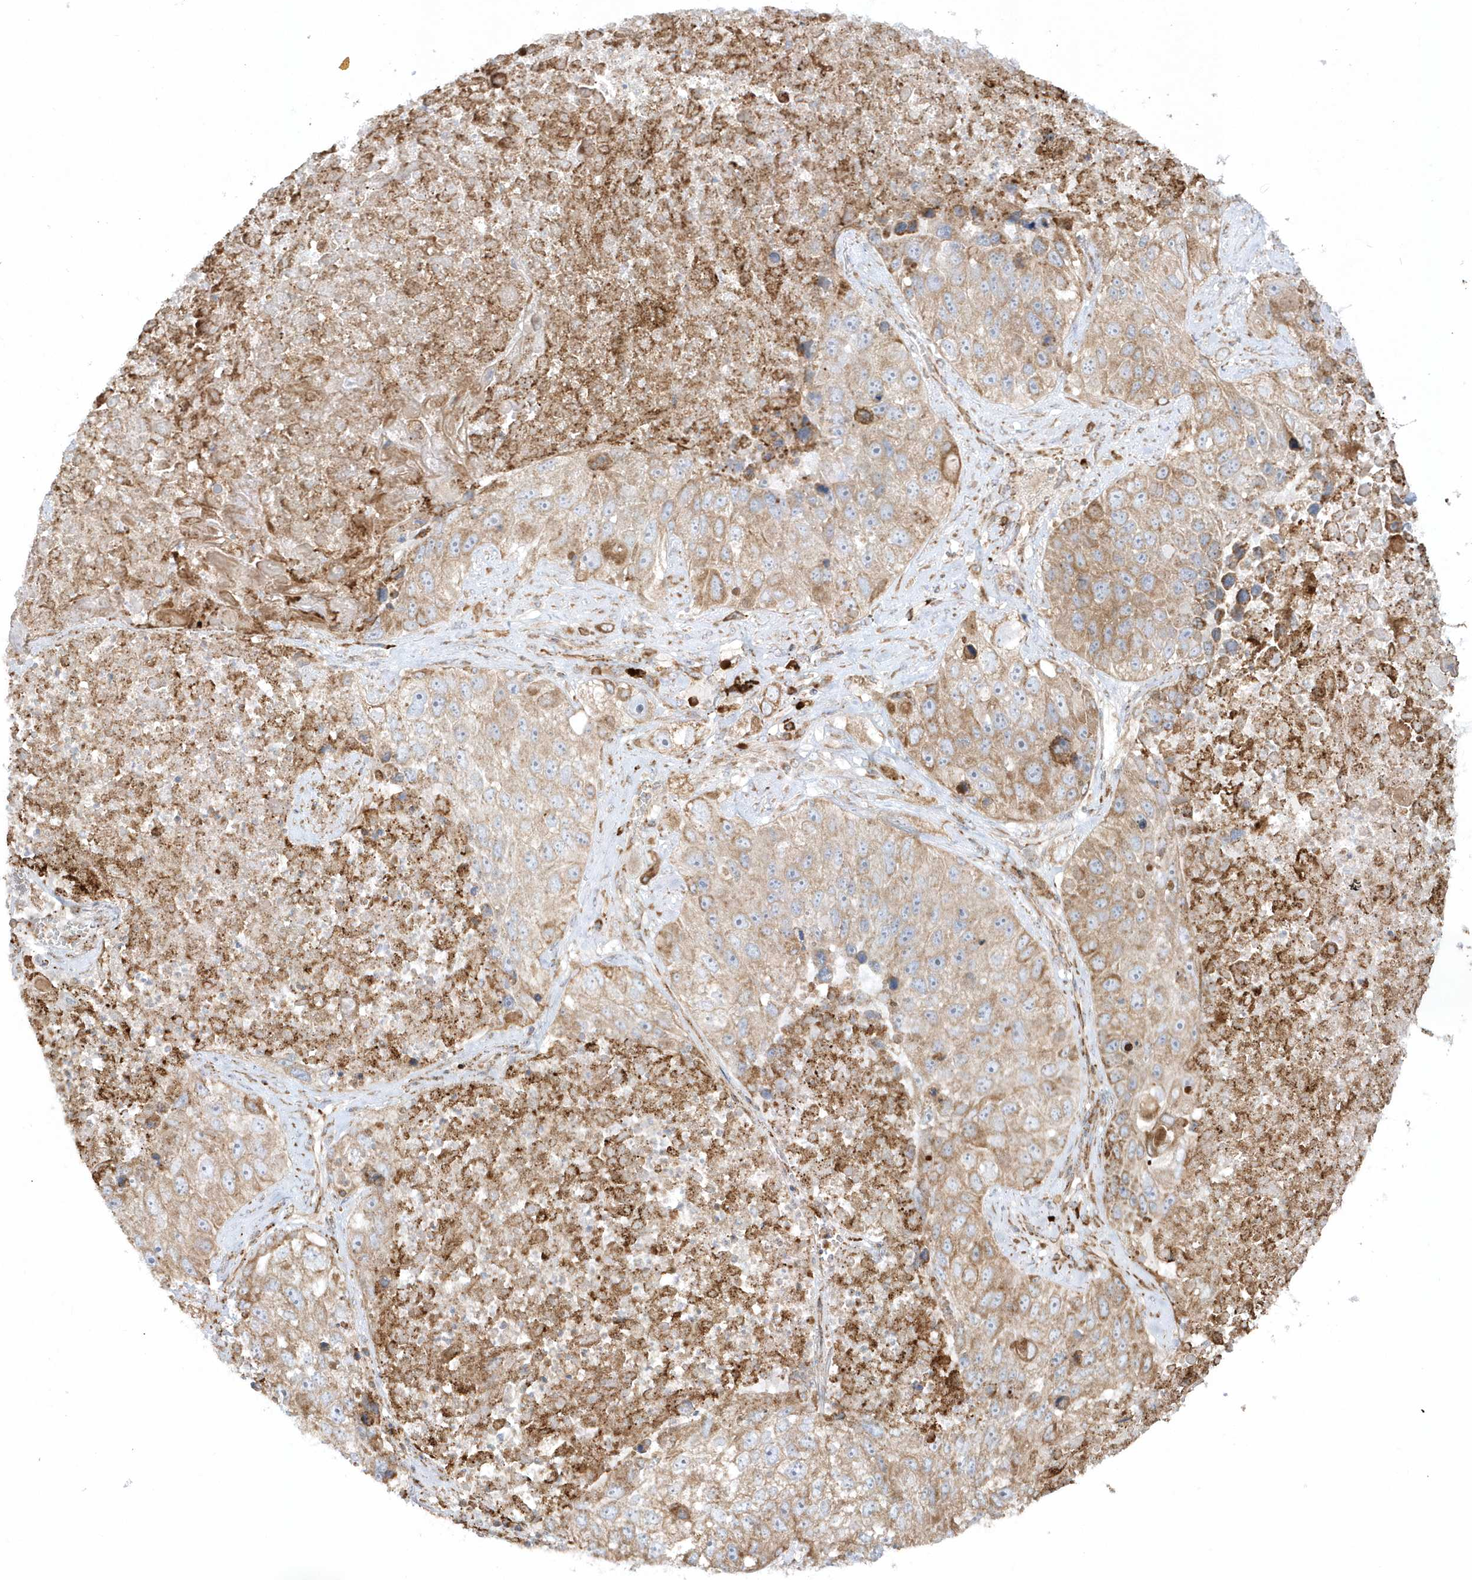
{"staining": {"intensity": "moderate", "quantity": ">75%", "location": "cytoplasmic/membranous"}, "tissue": "lung cancer", "cell_type": "Tumor cells", "image_type": "cancer", "snomed": [{"axis": "morphology", "description": "Squamous cell carcinoma, NOS"}, {"axis": "topography", "description": "Lung"}], "caption": "There is medium levels of moderate cytoplasmic/membranous staining in tumor cells of squamous cell carcinoma (lung), as demonstrated by immunohistochemical staining (brown color).", "gene": "SH3BP2", "patient": {"sex": "male", "age": 61}}